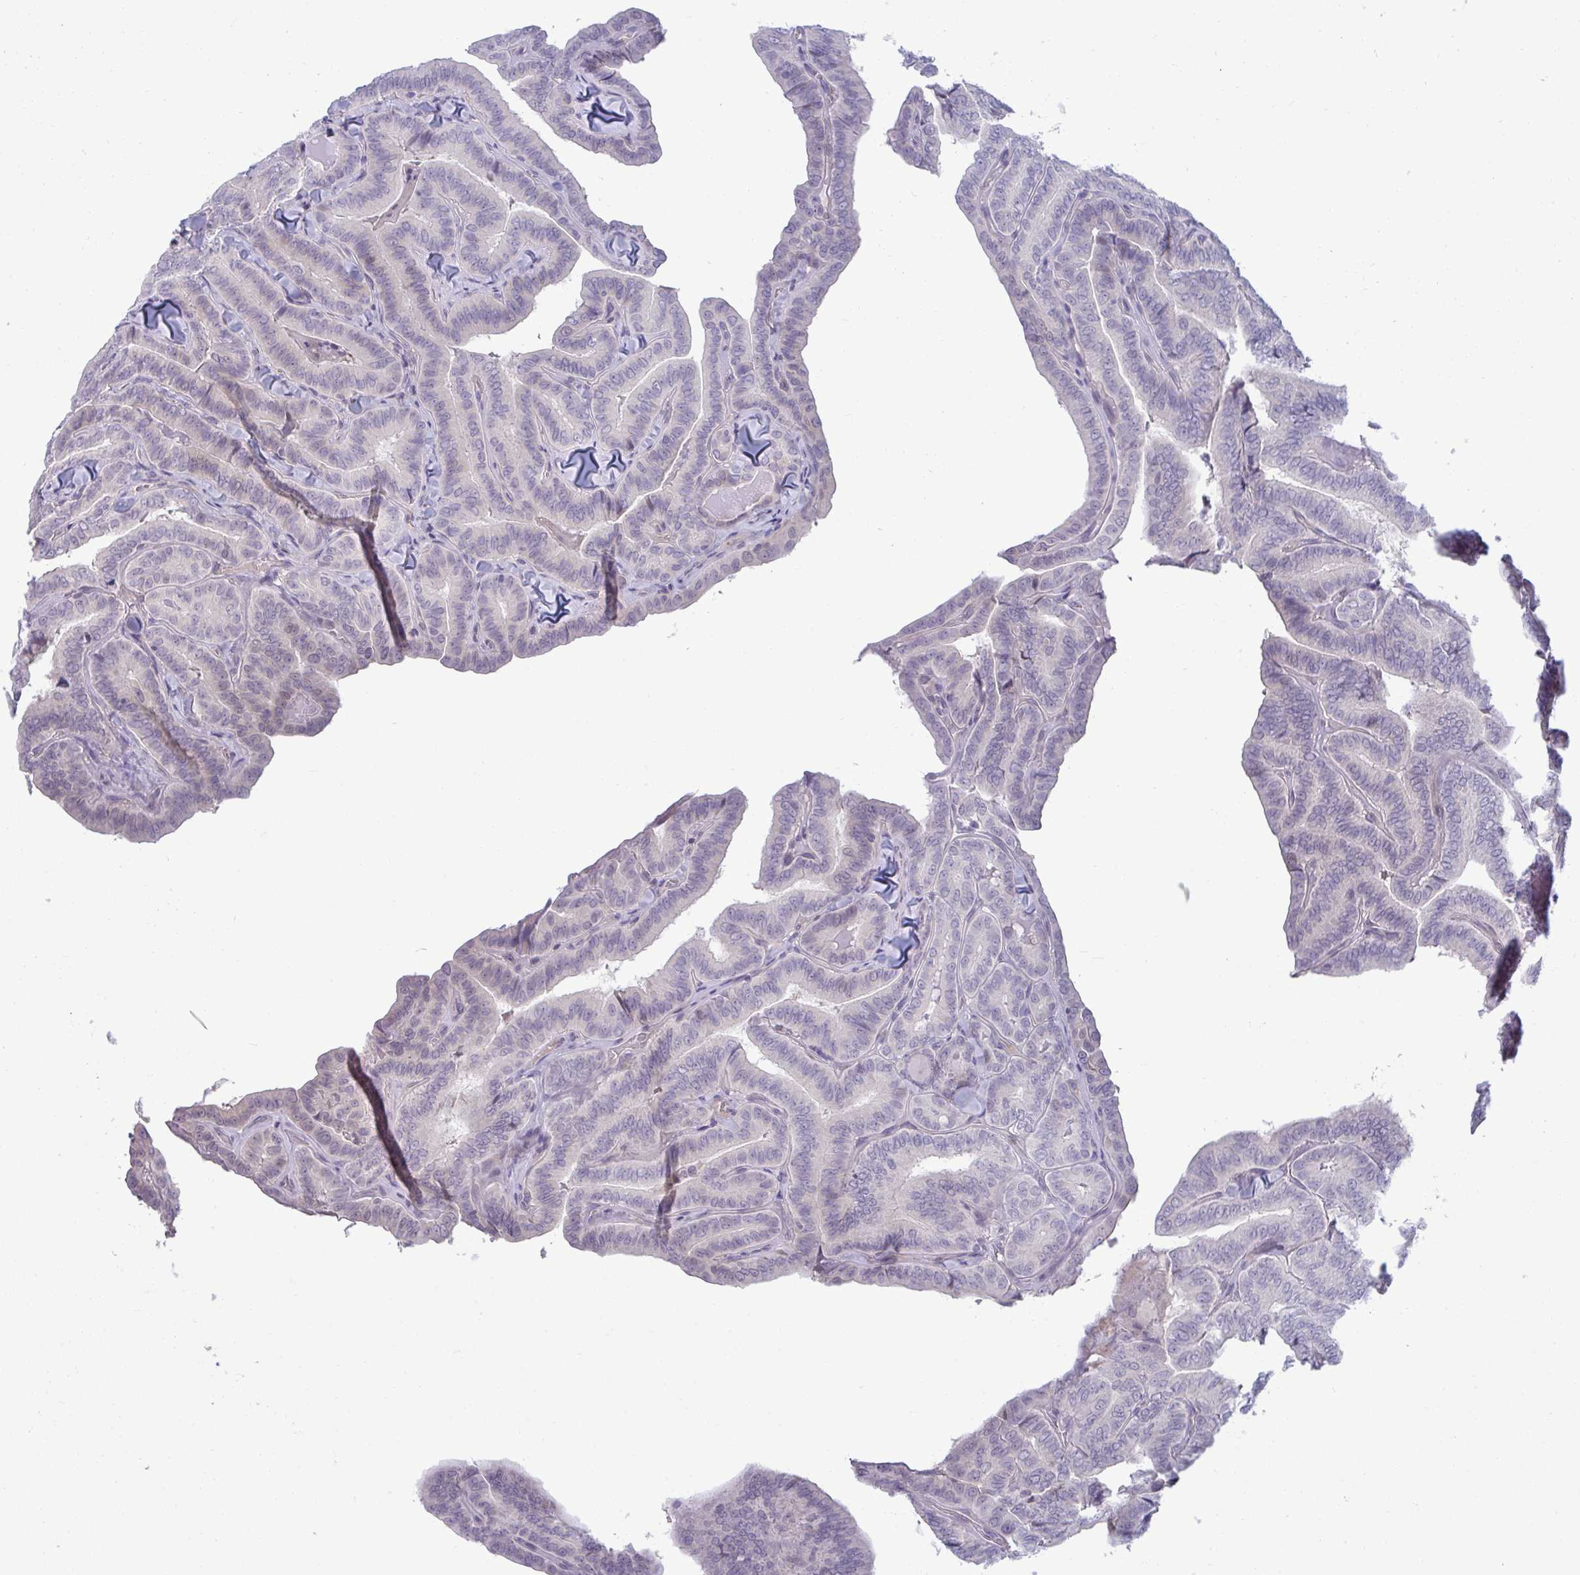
{"staining": {"intensity": "negative", "quantity": "none", "location": "none"}, "tissue": "thyroid cancer", "cell_type": "Tumor cells", "image_type": "cancer", "snomed": [{"axis": "morphology", "description": "Papillary adenocarcinoma, NOS"}, {"axis": "topography", "description": "Thyroid gland"}], "caption": "Immunohistochemical staining of human thyroid papillary adenocarcinoma demonstrates no significant staining in tumor cells. (Brightfield microscopy of DAB (3,3'-diaminobenzidine) immunohistochemistry at high magnification).", "gene": "RNASEH1", "patient": {"sex": "male", "age": 61}}